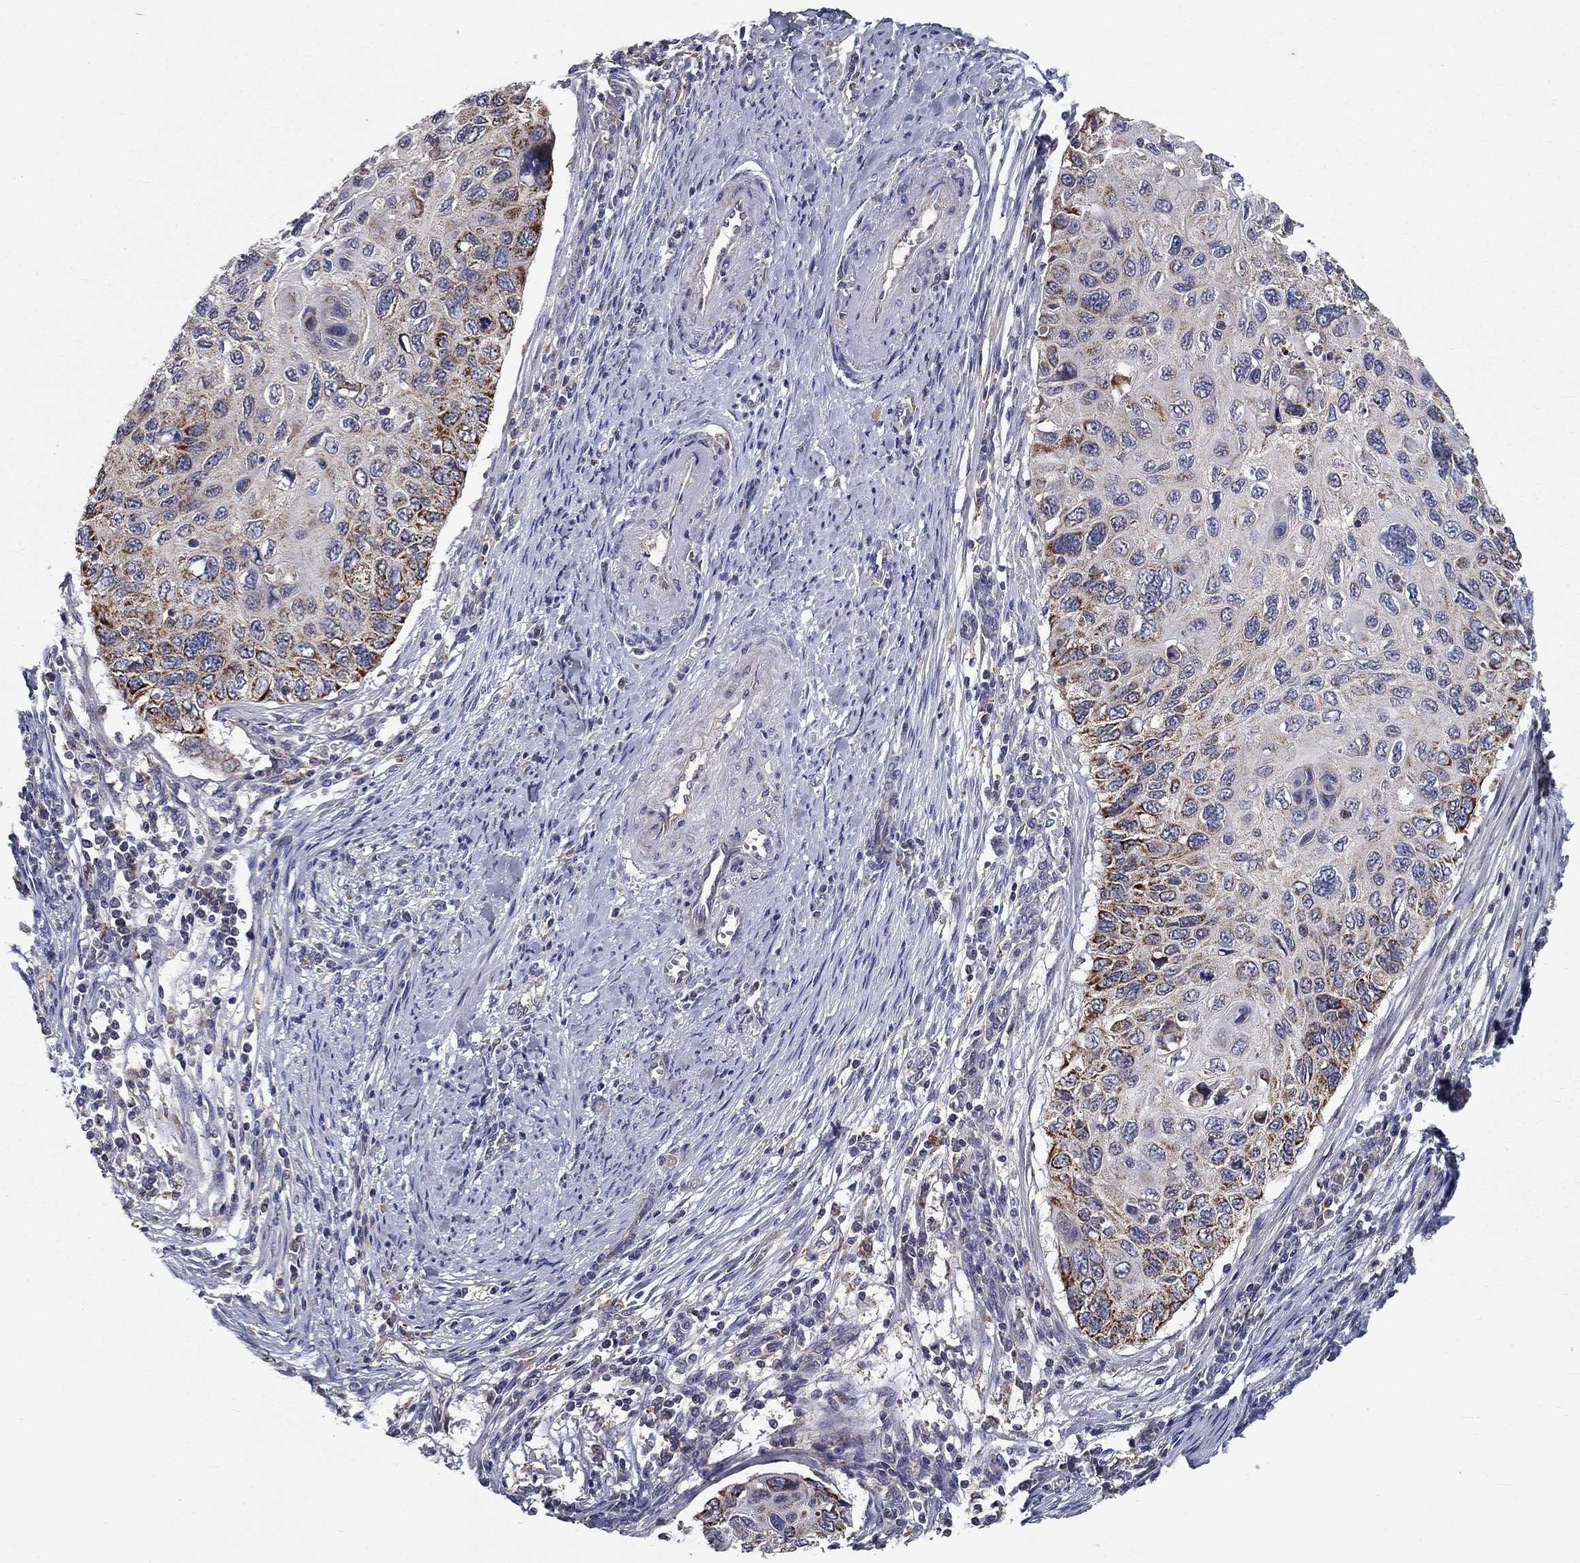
{"staining": {"intensity": "strong", "quantity": "<25%", "location": "cytoplasmic/membranous"}, "tissue": "cervical cancer", "cell_type": "Tumor cells", "image_type": "cancer", "snomed": [{"axis": "morphology", "description": "Squamous cell carcinoma, NOS"}, {"axis": "topography", "description": "Cervix"}], "caption": "Strong cytoplasmic/membranous expression for a protein is present in about <25% of tumor cells of cervical cancer (squamous cell carcinoma) using immunohistochemistry (IHC).", "gene": "ALDH4A1", "patient": {"sex": "female", "age": 70}}